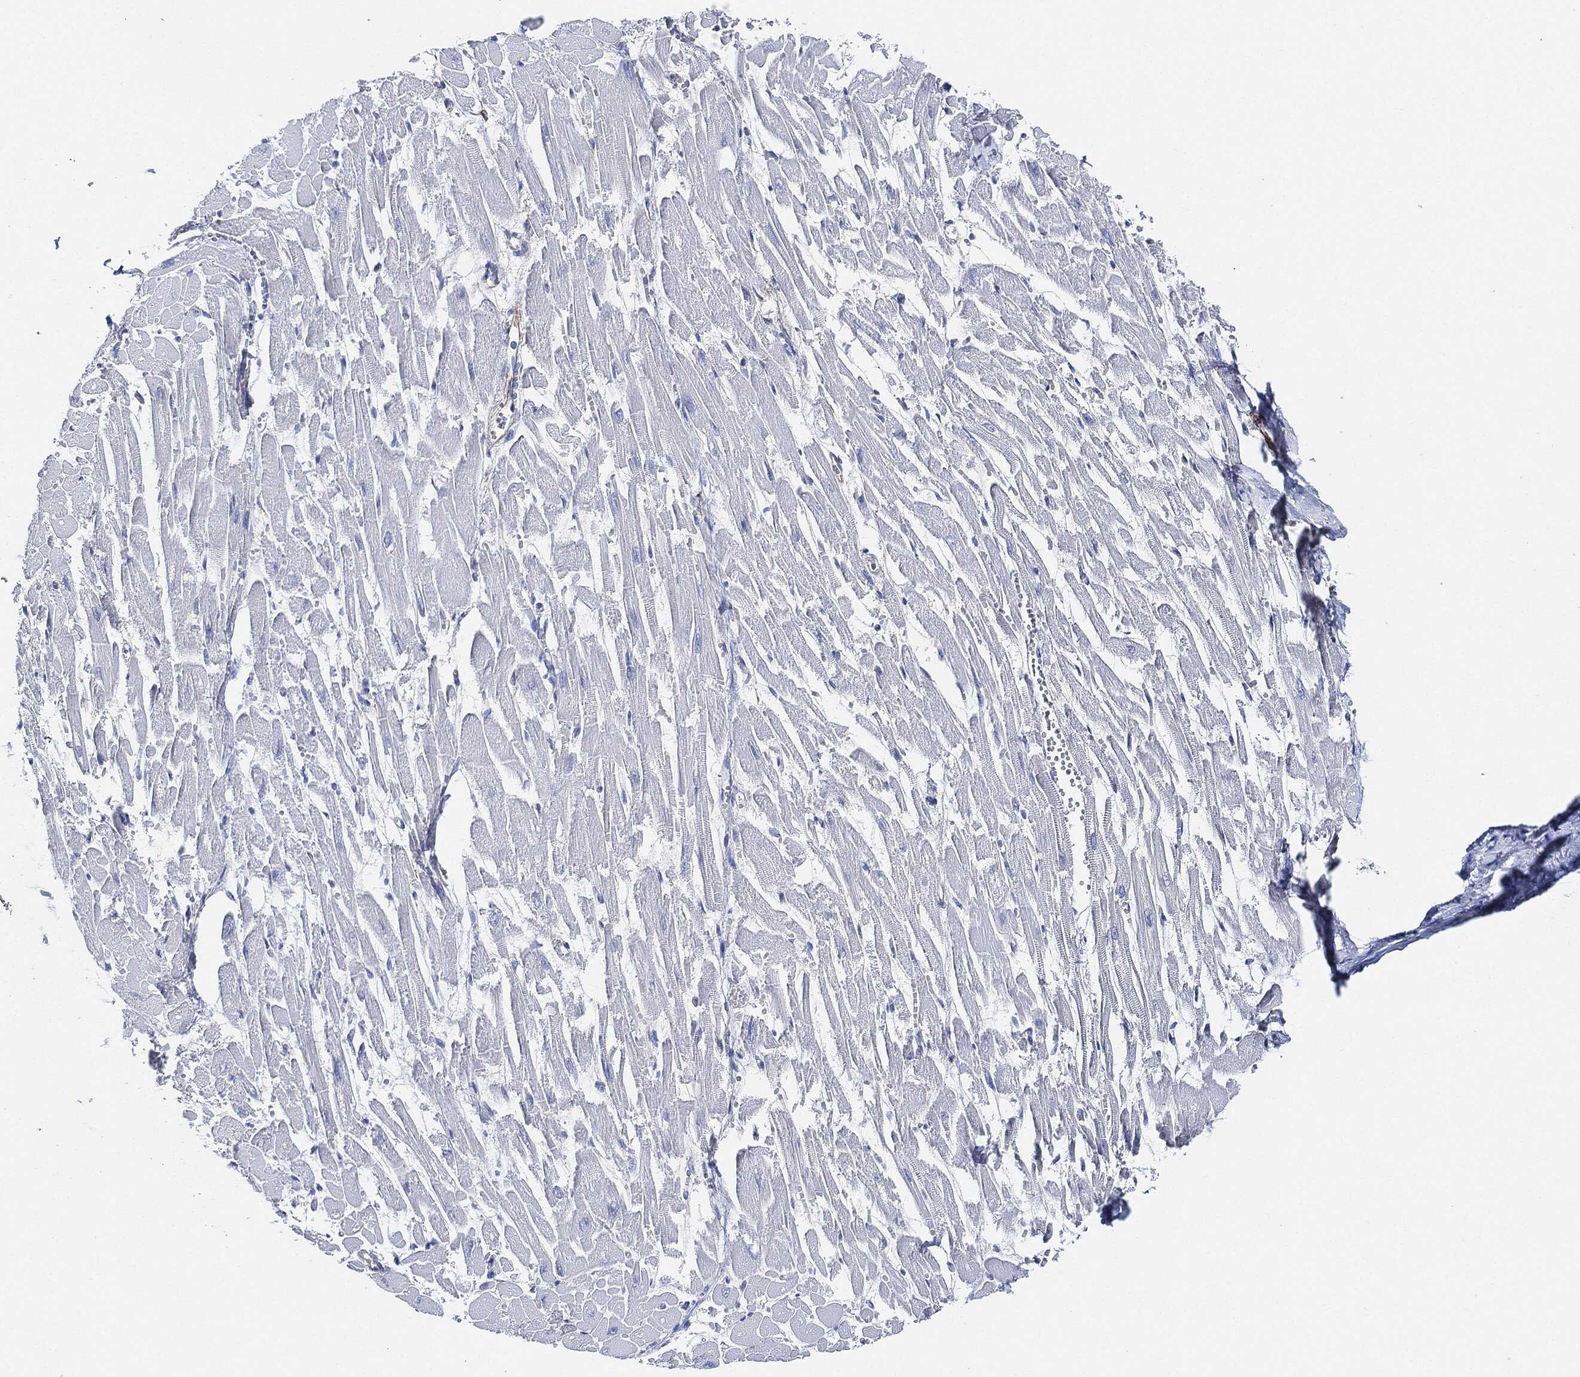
{"staining": {"intensity": "negative", "quantity": "none", "location": "none"}, "tissue": "heart muscle", "cell_type": "Cardiomyocytes", "image_type": "normal", "snomed": [{"axis": "morphology", "description": "Normal tissue, NOS"}, {"axis": "topography", "description": "Heart"}], "caption": "A micrograph of heart muscle stained for a protein shows no brown staining in cardiomyocytes. (Stains: DAB immunohistochemistry (IHC) with hematoxylin counter stain, Microscopy: brightfield microscopy at high magnification).", "gene": "THSD1", "patient": {"sex": "female", "age": 52}}